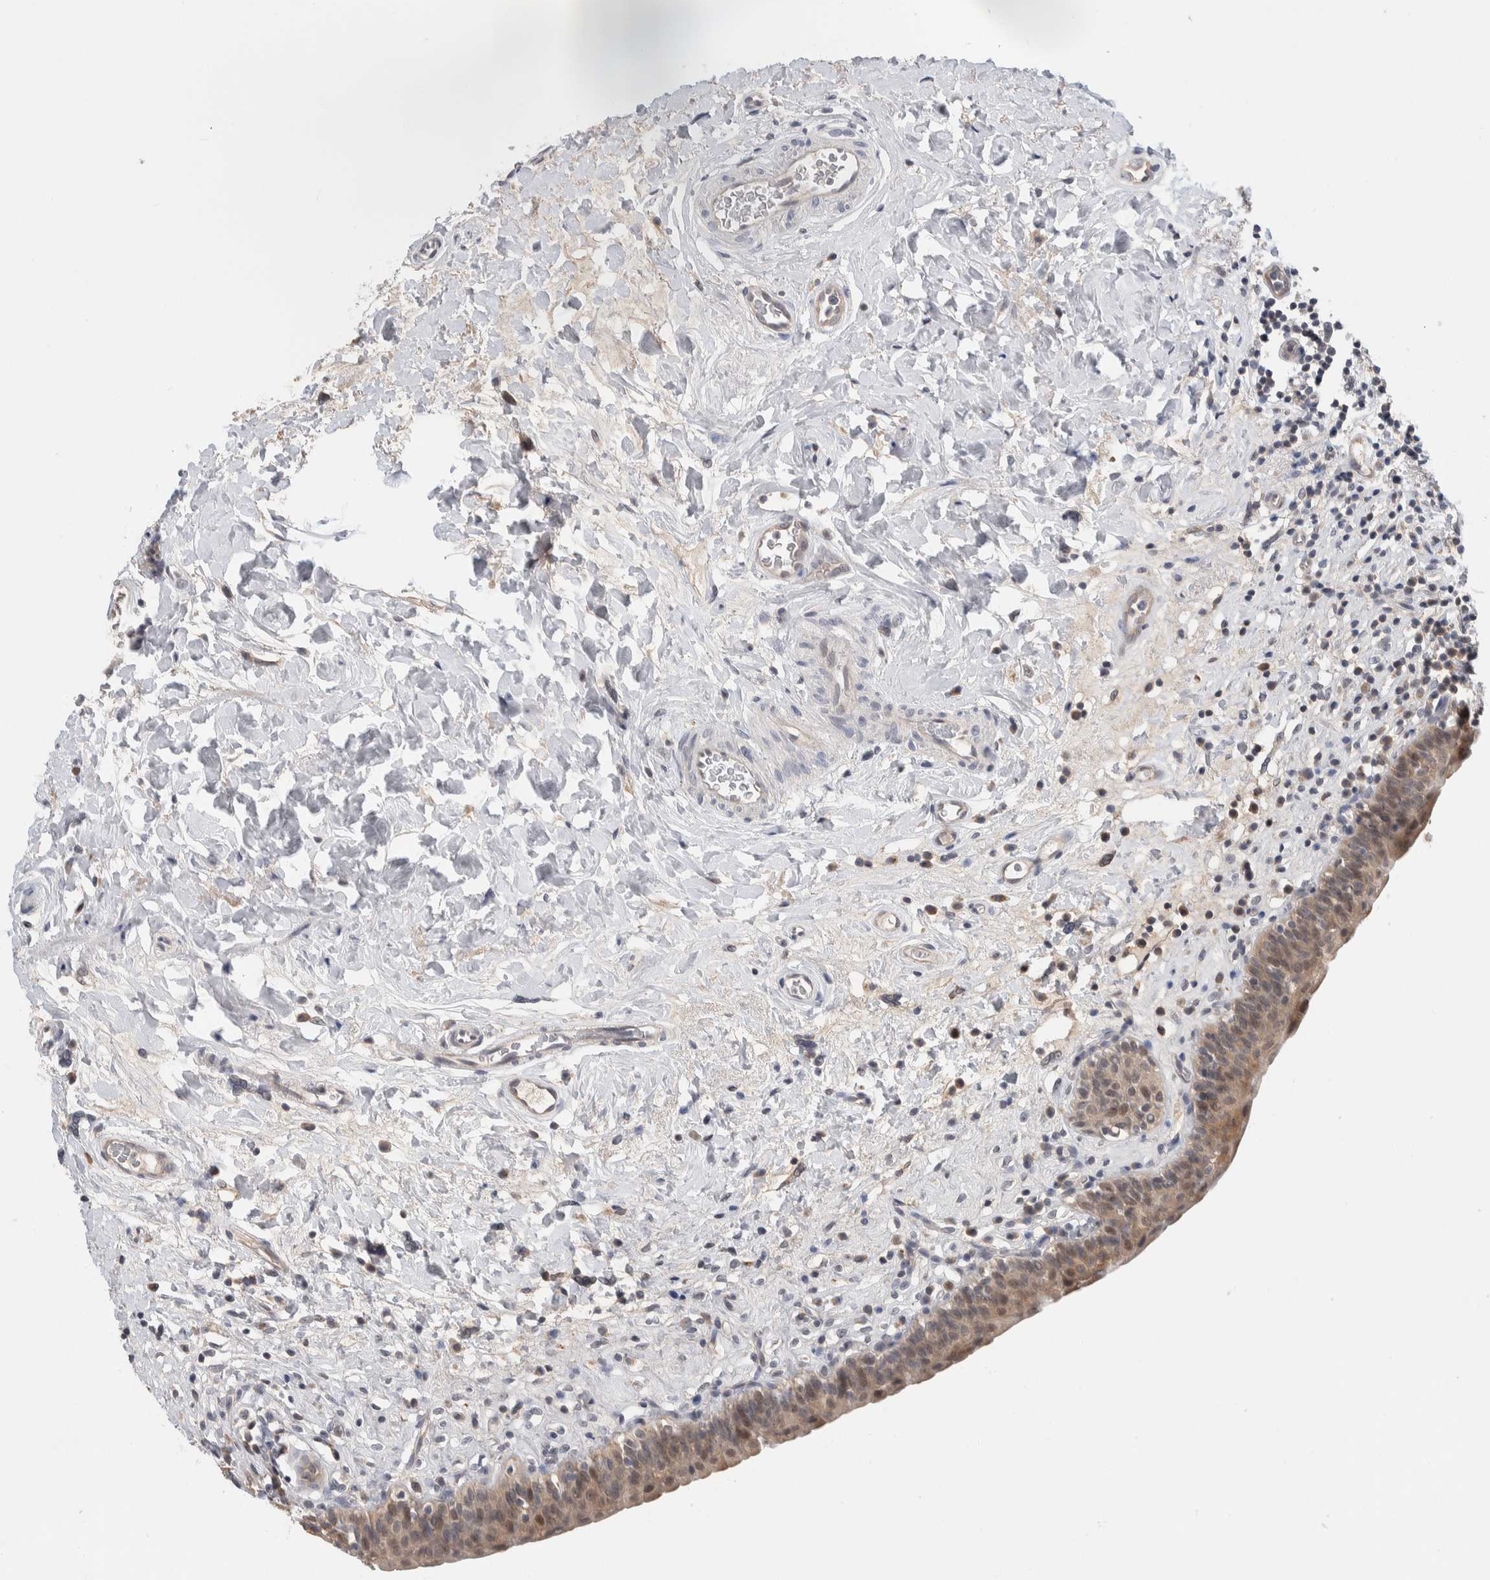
{"staining": {"intensity": "weak", "quantity": ">75%", "location": "cytoplasmic/membranous"}, "tissue": "urinary bladder", "cell_type": "Urothelial cells", "image_type": "normal", "snomed": [{"axis": "morphology", "description": "Normal tissue, NOS"}, {"axis": "topography", "description": "Urinary bladder"}], "caption": "Immunohistochemical staining of unremarkable urinary bladder reveals >75% levels of weak cytoplasmic/membranous protein staining in approximately >75% of urothelial cells. The staining was performed using DAB to visualize the protein expression in brown, while the nuclei were stained in blue with hematoxylin (Magnification: 20x).", "gene": "SHPK", "patient": {"sex": "male", "age": 83}}